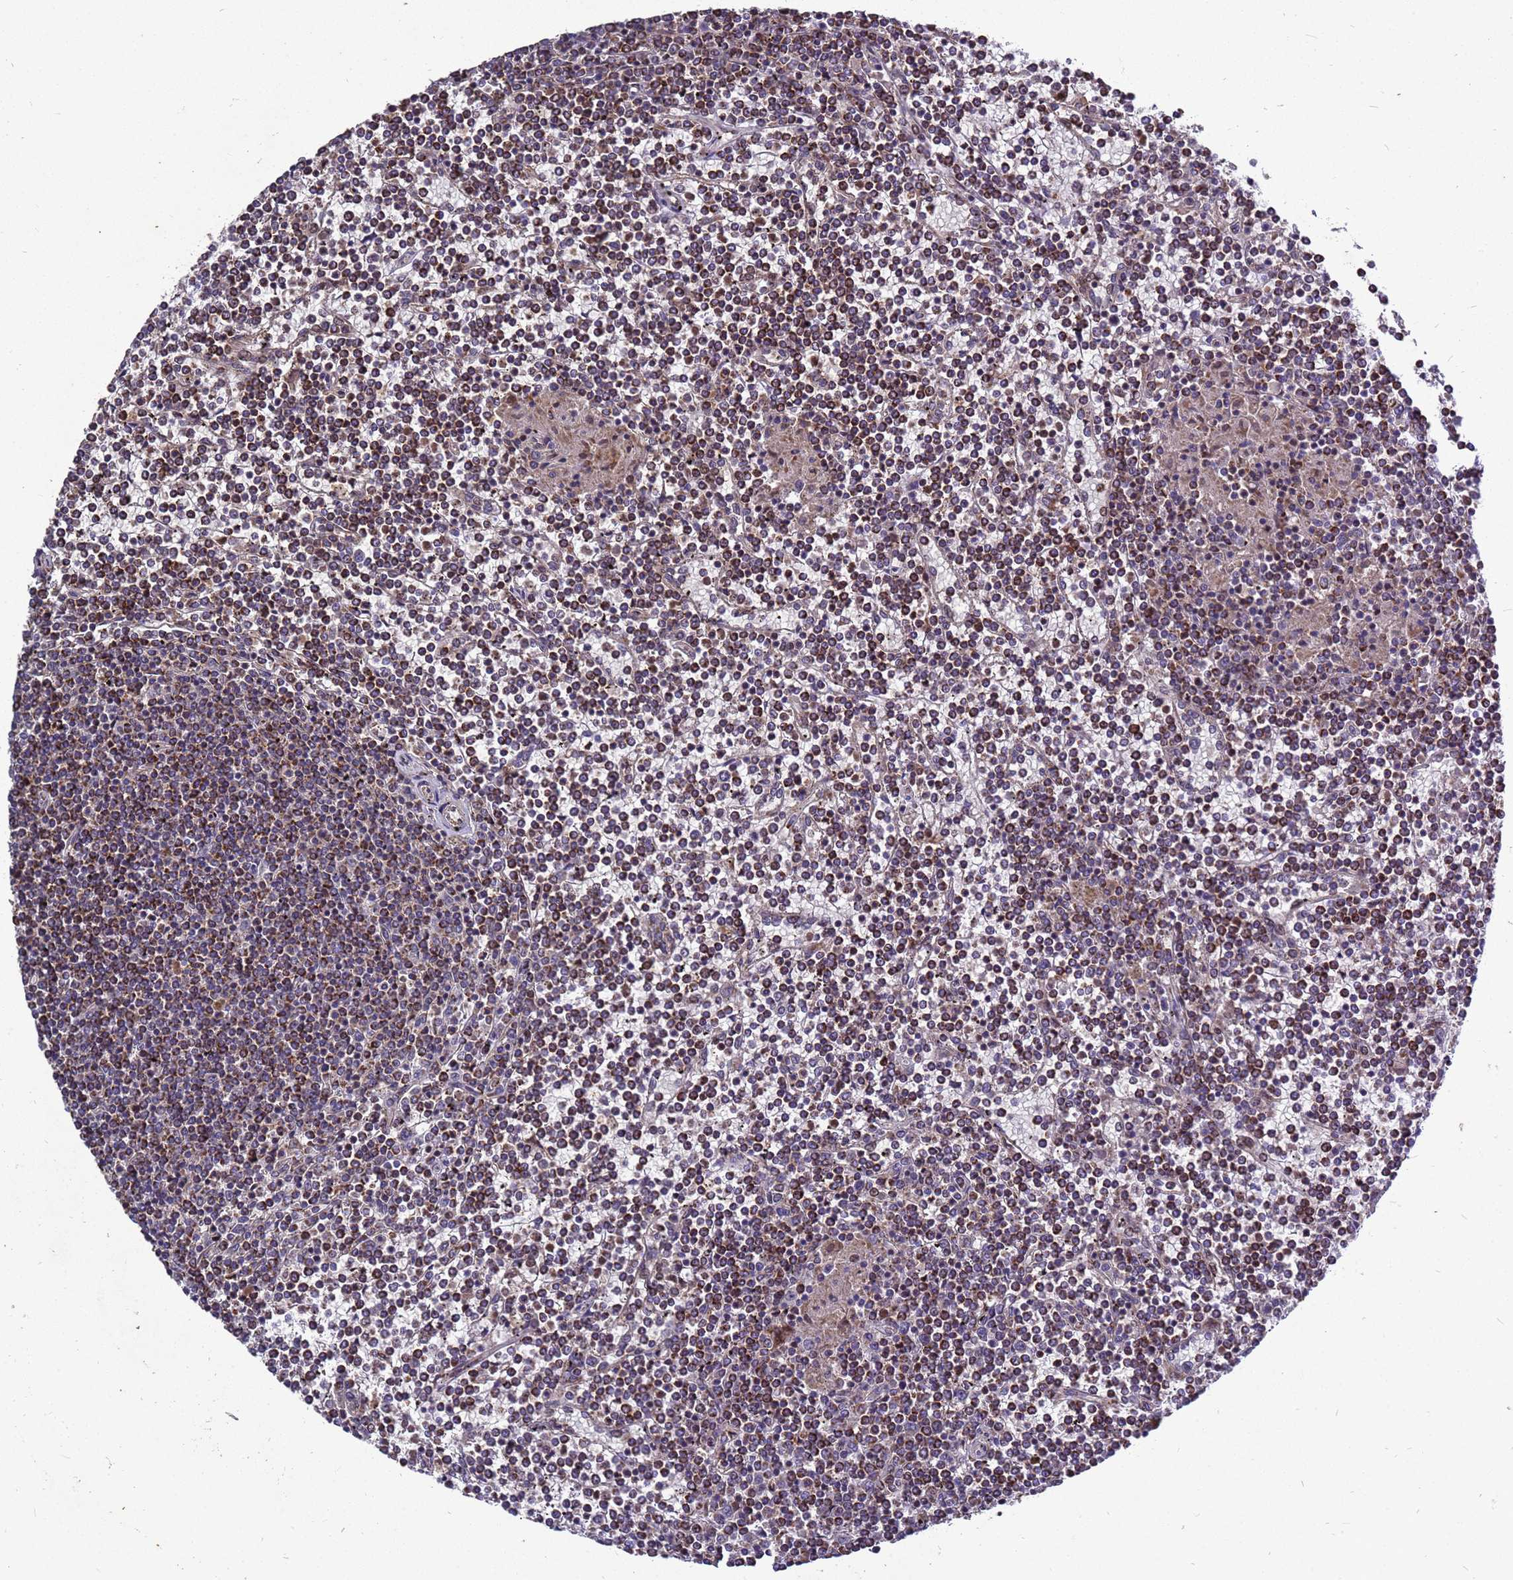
{"staining": {"intensity": "moderate", "quantity": ">75%", "location": "cytoplasmic/membranous"}, "tissue": "lymphoma", "cell_type": "Tumor cells", "image_type": "cancer", "snomed": [{"axis": "morphology", "description": "Malignant lymphoma, non-Hodgkin's type, Low grade"}, {"axis": "topography", "description": "Spleen"}], "caption": "Tumor cells show medium levels of moderate cytoplasmic/membranous staining in approximately >75% of cells in lymphoma.", "gene": "RSPRY1", "patient": {"sex": "female", "age": 19}}